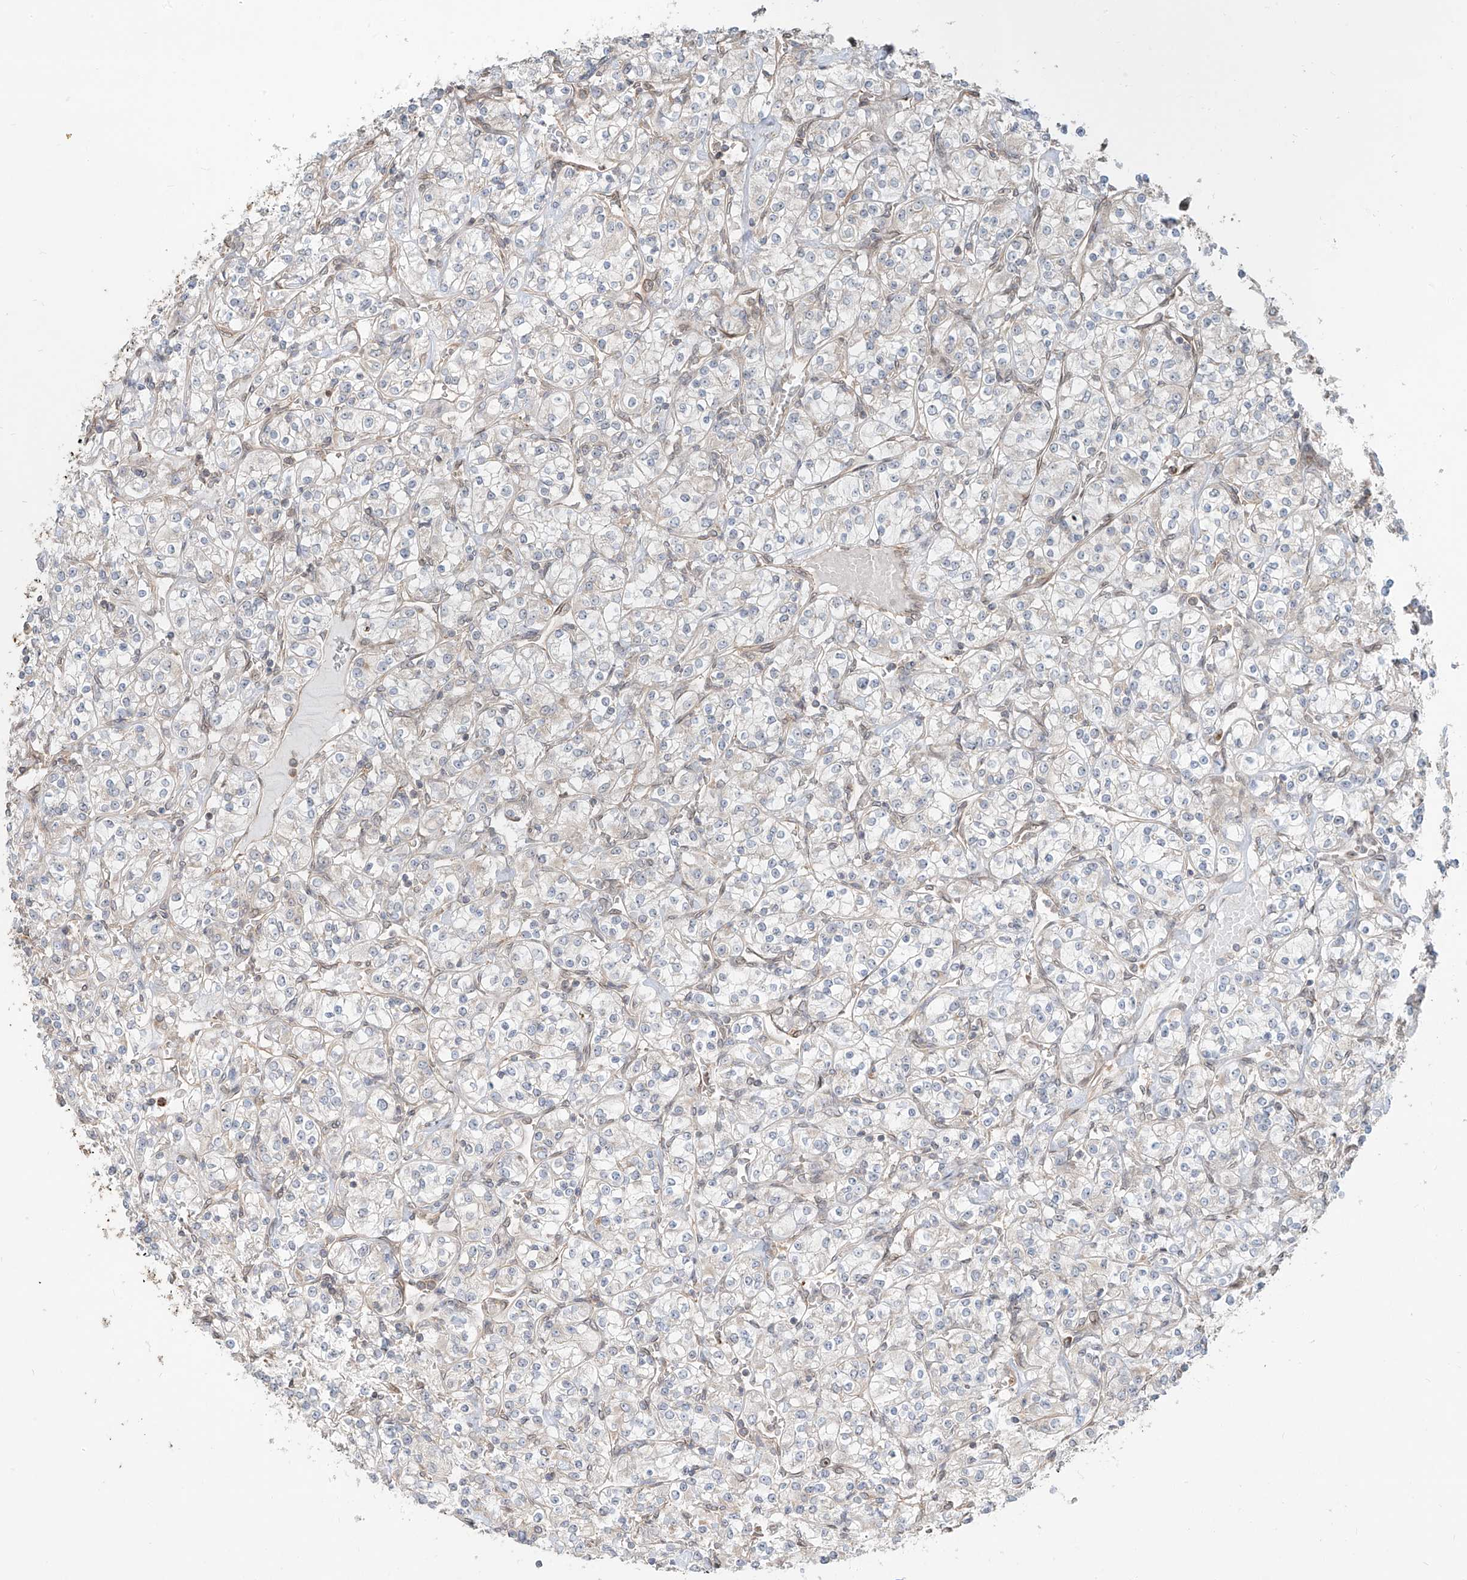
{"staining": {"intensity": "negative", "quantity": "none", "location": "none"}, "tissue": "renal cancer", "cell_type": "Tumor cells", "image_type": "cancer", "snomed": [{"axis": "morphology", "description": "Adenocarcinoma, NOS"}, {"axis": "topography", "description": "Kidney"}], "caption": "High power microscopy histopathology image of an IHC histopathology image of renal adenocarcinoma, revealing no significant positivity in tumor cells.", "gene": "CEP162", "patient": {"sex": "male", "age": 77}}